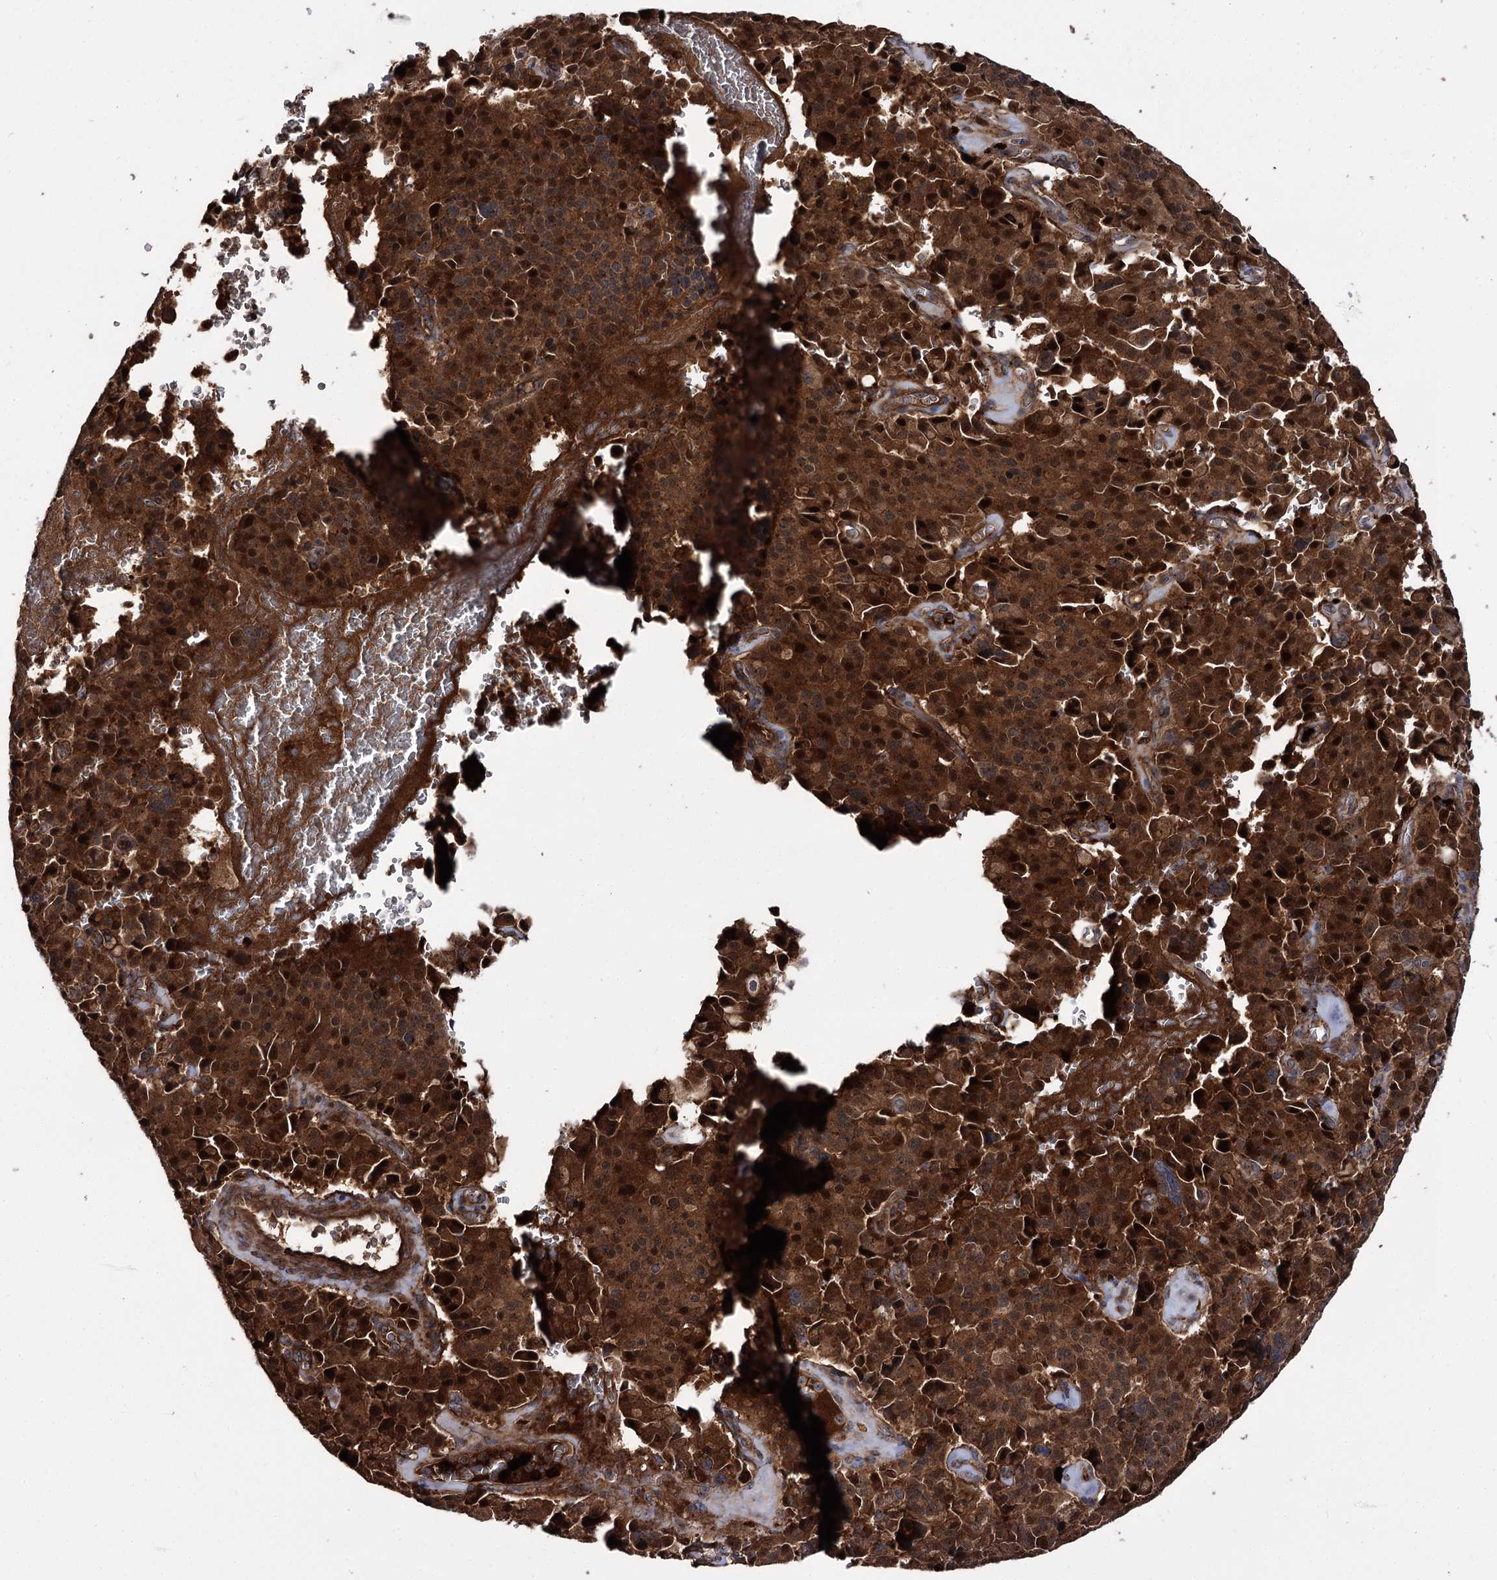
{"staining": {"intensity": "strong", "quantity": ">75%", "location": "cytoplasmic/membranous"}, "tissue": "pancreatic cancer", "cell_type": "Tumor cells", "image_type": "cancer", "snomed": [{"axis": "morphology", "description": "Adenocarcinoma, NOS"}, {"axis": "topography", "description": "Pancreas"}], "caption": "Brown immunohistochemical staining in pancreatic adenocarcinoma displays strong cytoplasmic/membranous expression in about >75% of tumor cells. The protein of interest is shown in brown color, while the nuclei are stained blue.", "gene": "MINDY3", "patient": {"sex": "male", "age": 65}}